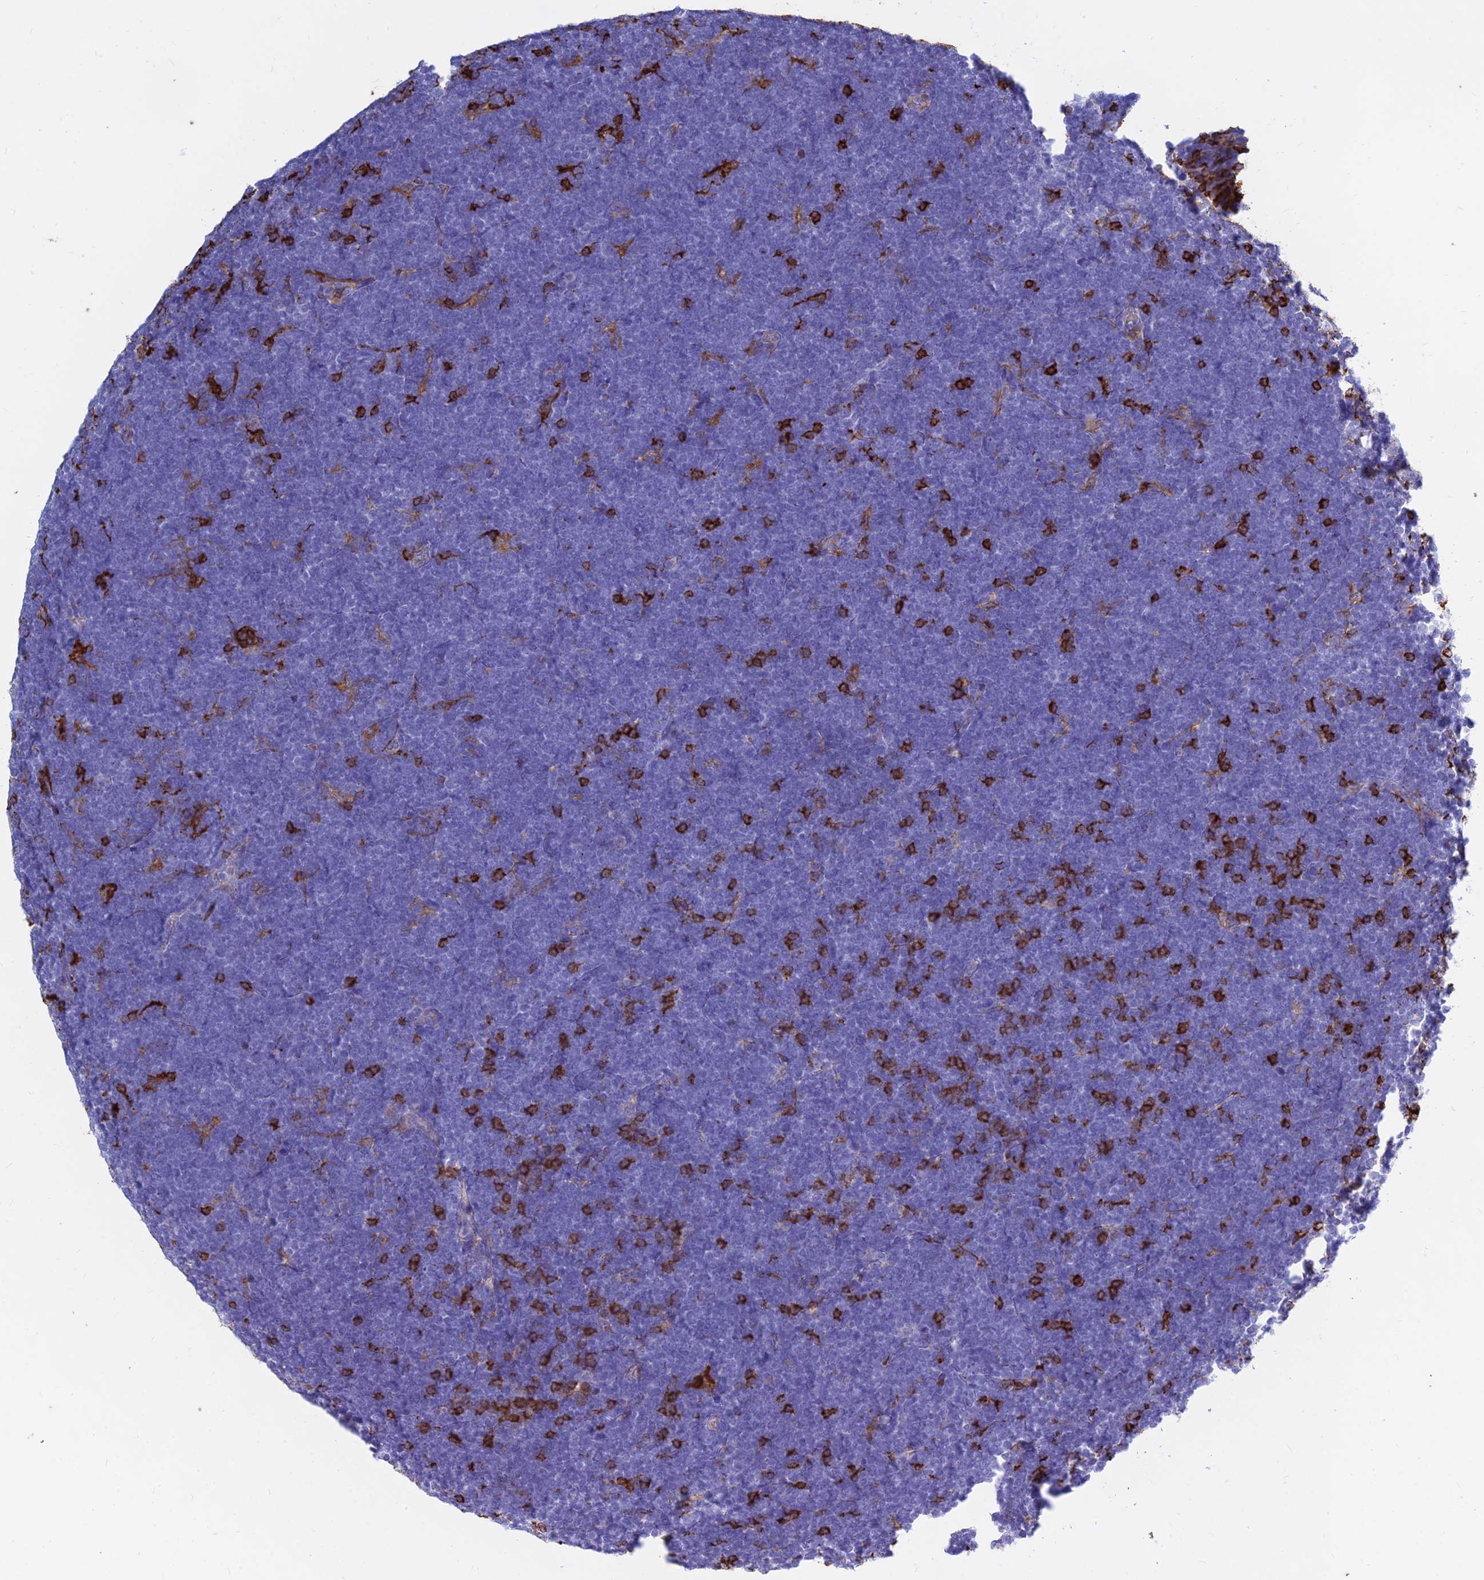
{"staining": {"intensity": "strong", "quantity": "<25%", "location": "cytoplasmic/membranous"}, "tissue": "lymphoma", "cell_type": "Tumor cells", "image_type": "cancer", "snomed": [{"axis": "morphology", "description": "Malignant lymphoma, non-Hodgkin's type, High grade"}, {"axis": "topography", "description": "Lymph node"}], "caption": "High-grade malignant lymphoma, non-Hodgkin's type stained with immunohistochemistry exhibits strong cytoplasmic/membranous positivity in approximately <25% of tumor cells. (DAB IHC, brown staining for protein, blue staining for nuclei).", "gene": "HLA-DRB1", "patient": {"sex": "male", "age": 13}}